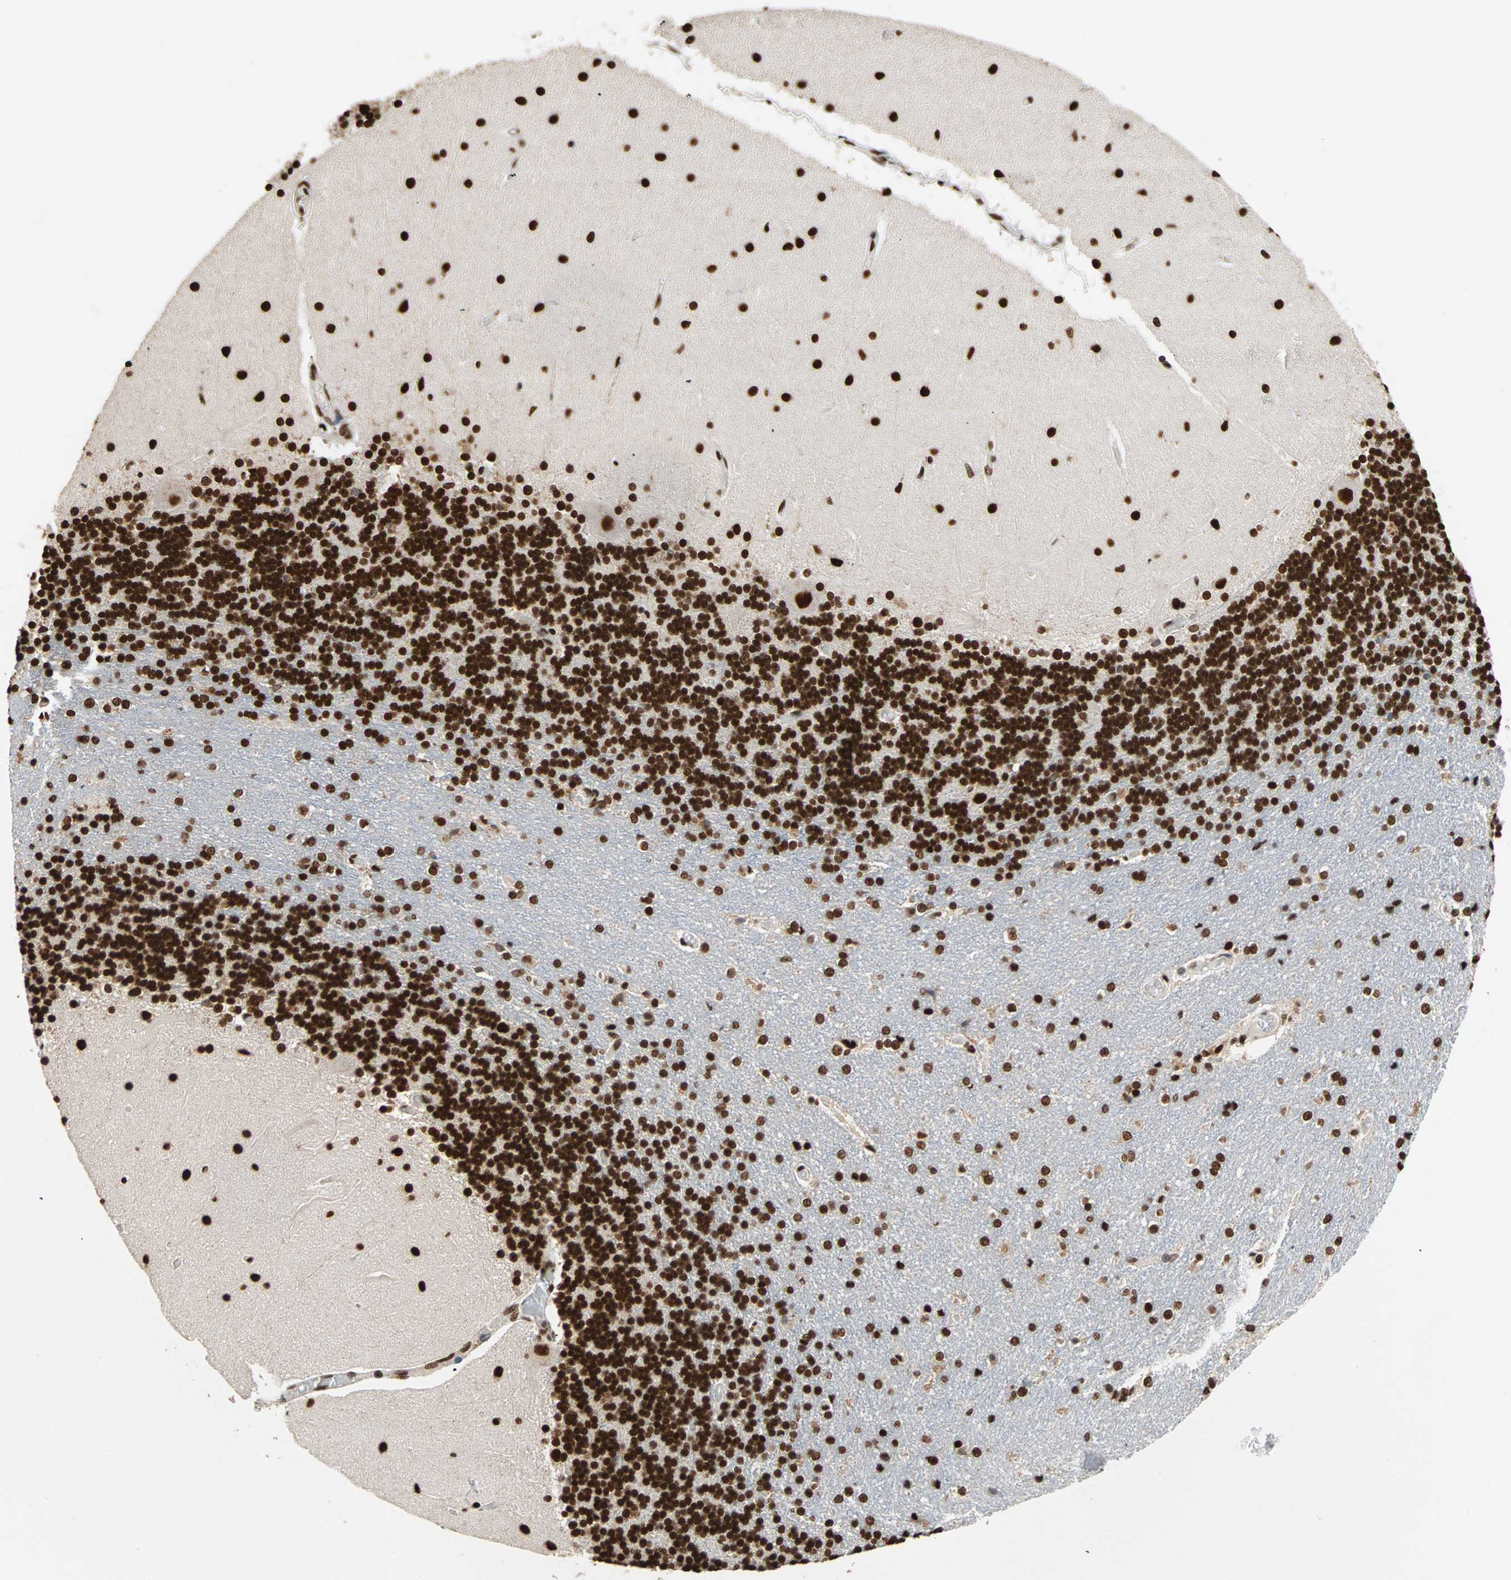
{"staining": {"intensity": "strong", "quantity": ">75%", "location": "nuclear"}, "tissue": "cerebellum", "cell_type": "Cells in granular layer", "image_type": "normal", "snomed": [{"axis": "morphology", "description": "Normal tissue, NOS"}, {"axis": "topography", "description": "Cerebellum"}], "caption": "This image reveals IHC staining of benign human cerebellum, with high strong nuclear staining in approximately >75% of cells in granular layer.", "gene": "ILF2", "patient": {"sex": "female", "age": 54}}